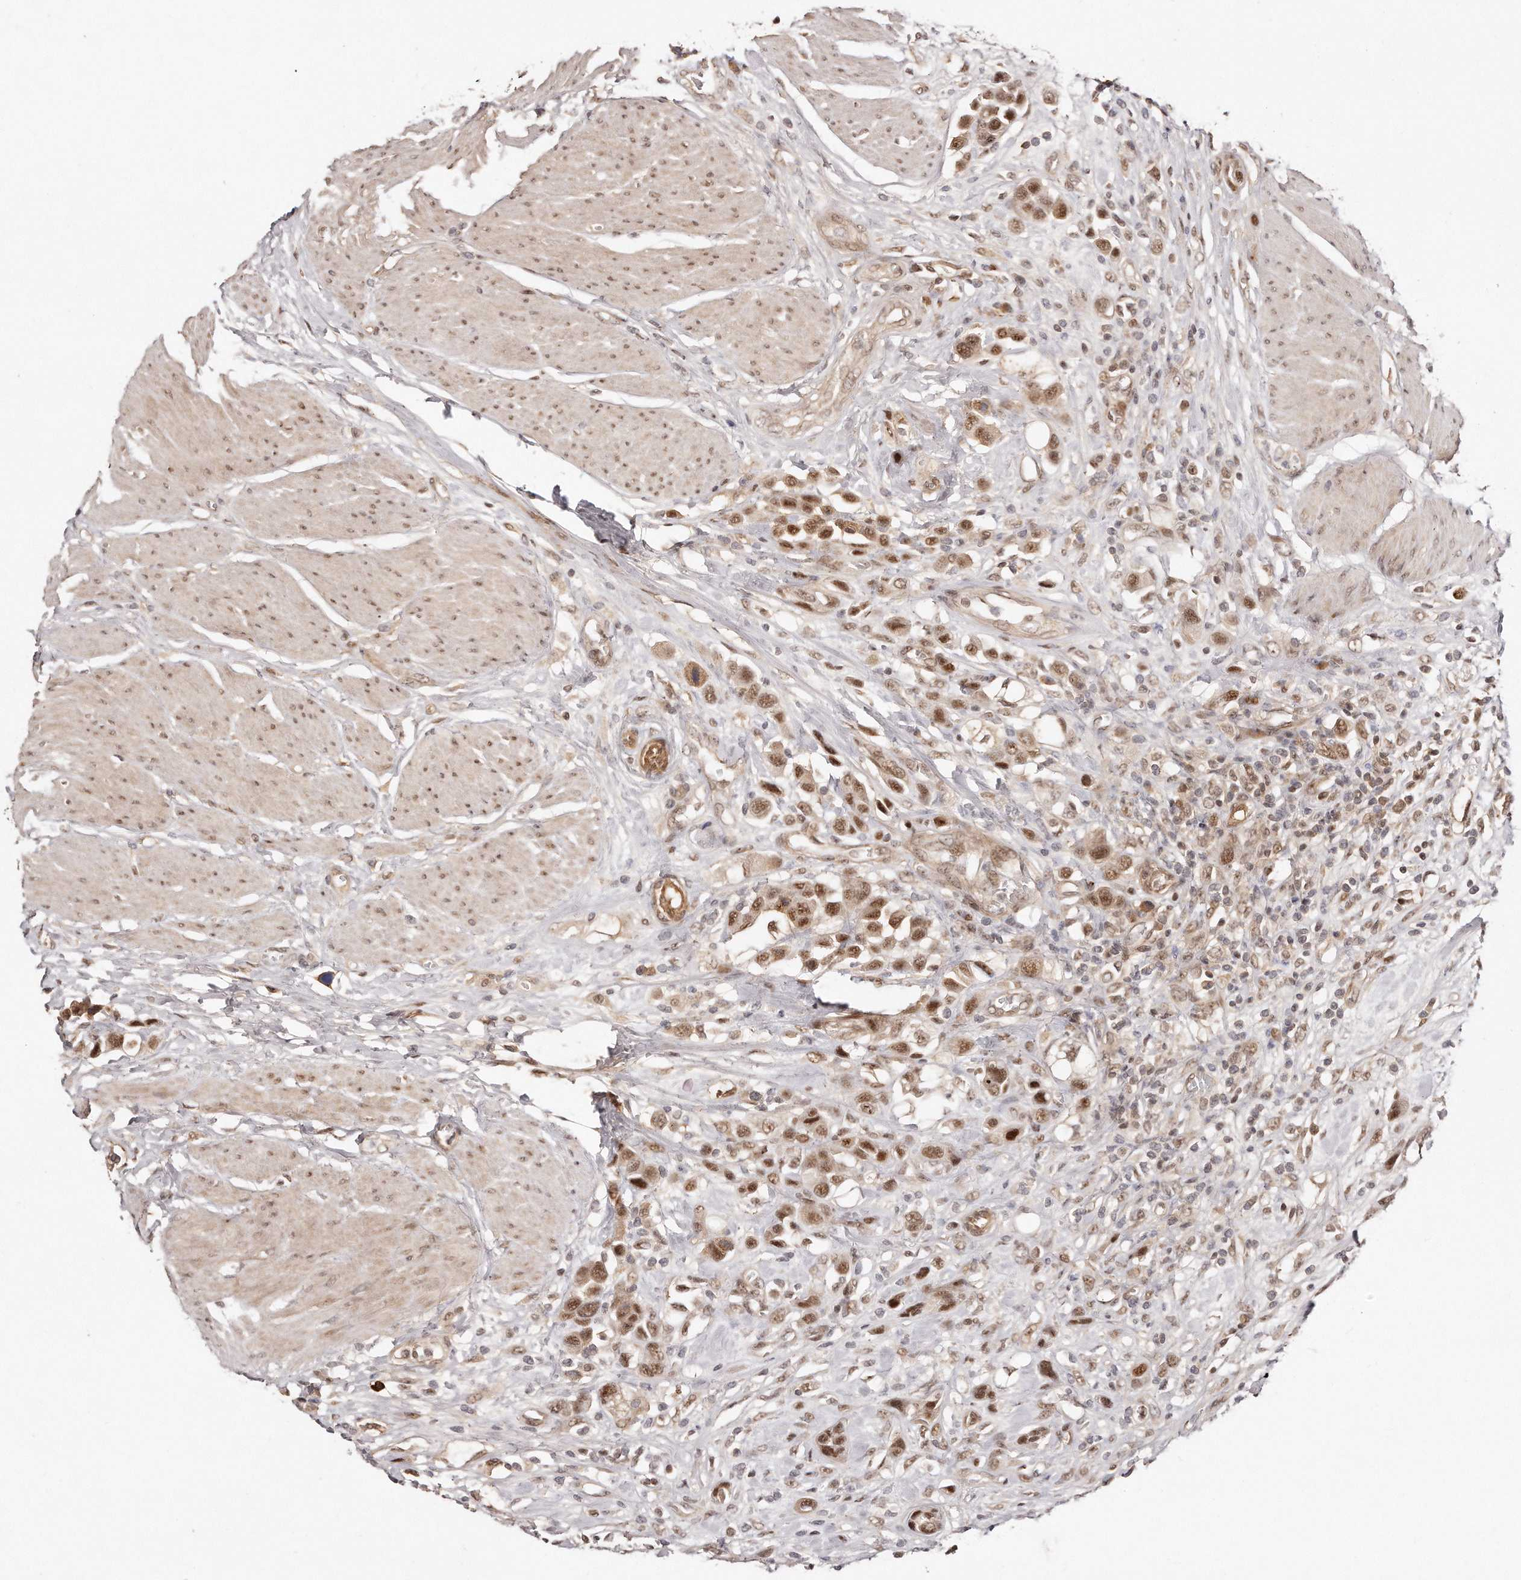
{"staining": {"intensity": "moderate", "quantity": ">75%", "location": "cytoplasmic/membranous,nuclear"}, "tissue": "urothelial cancer", "cell_type": "Tumor cells", "image_type": "cancer", "snomed": [{"axis": "morphology", "description": "Urothelial carcinoma, High grade"}, {"axis": "topography", "description": "Urinary bladder"}], "caption": "Immunohistochemical staining of human urothelial carcinoma (high-grade) demonstrates moderate cytoplasmic/membranous and nuclear protein staining in about >75% of tumor cells. (DAB (3,3'-diaminobenzidine) IHC with brightfield microscopy, high magnification).", "gene": "SOX4", "patient": {"sex": "male", "age": 50}}